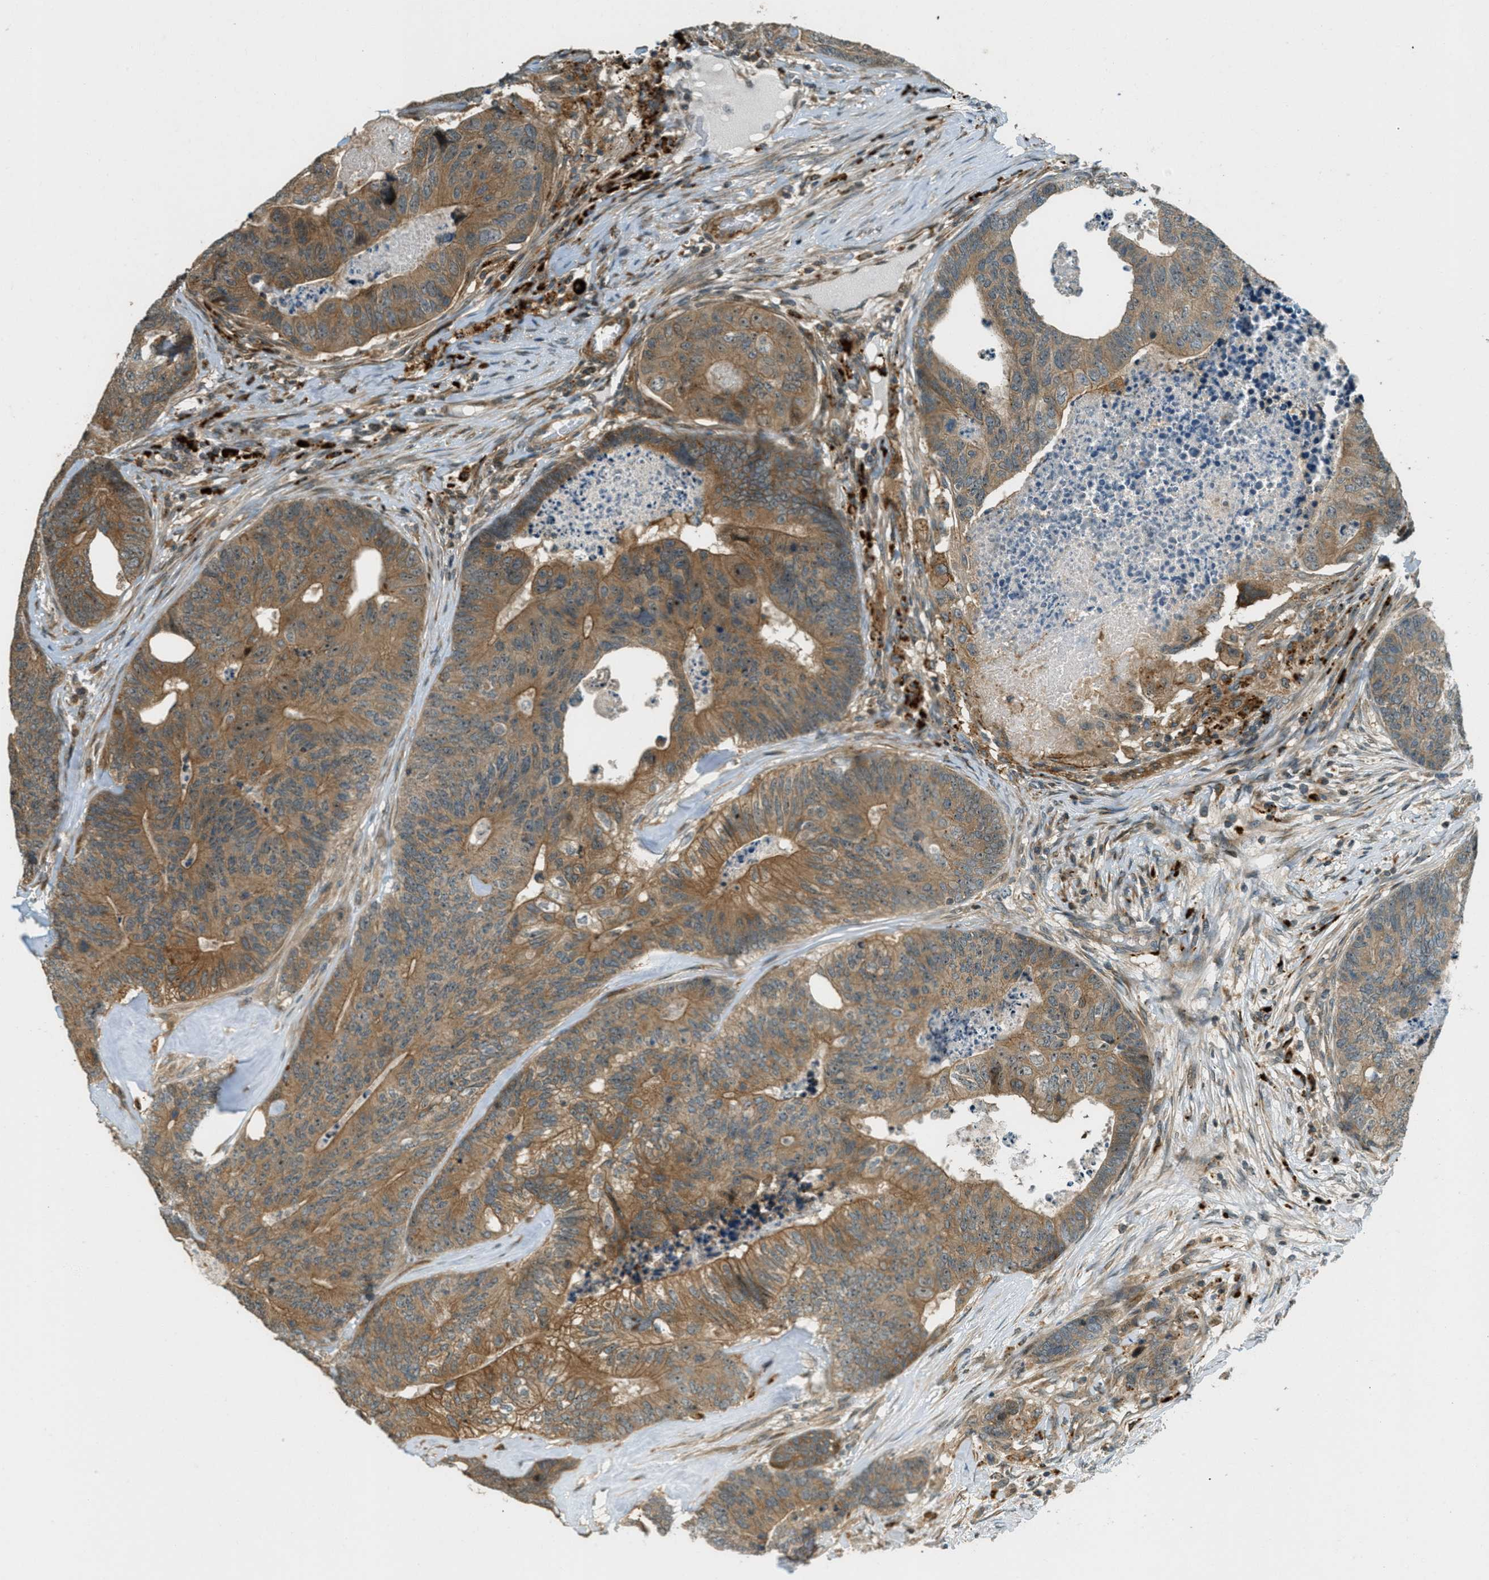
{"staining": {"intensity": "moderate", "quantity": ">75%", "location": "cytoplasmic/membranous"}, "tissue": "colorectal cancer", "cell_type": "Tumor cells", "image_type": "cancer", "snomed": [{"axis": "morphology", "description": "Adenocarcinoma, NOS"}, {"axis": "topography", "description": "Colon"}], "caption": "There is medium levels of moderate cytoplasmic/membranous staining in tumor cells of colorectal adenocarcinoma, as demonstrated by immunohistochemical staining (brown color).", "gene": "PTPN23", "patient": {"sex": "female", "age": 67}}